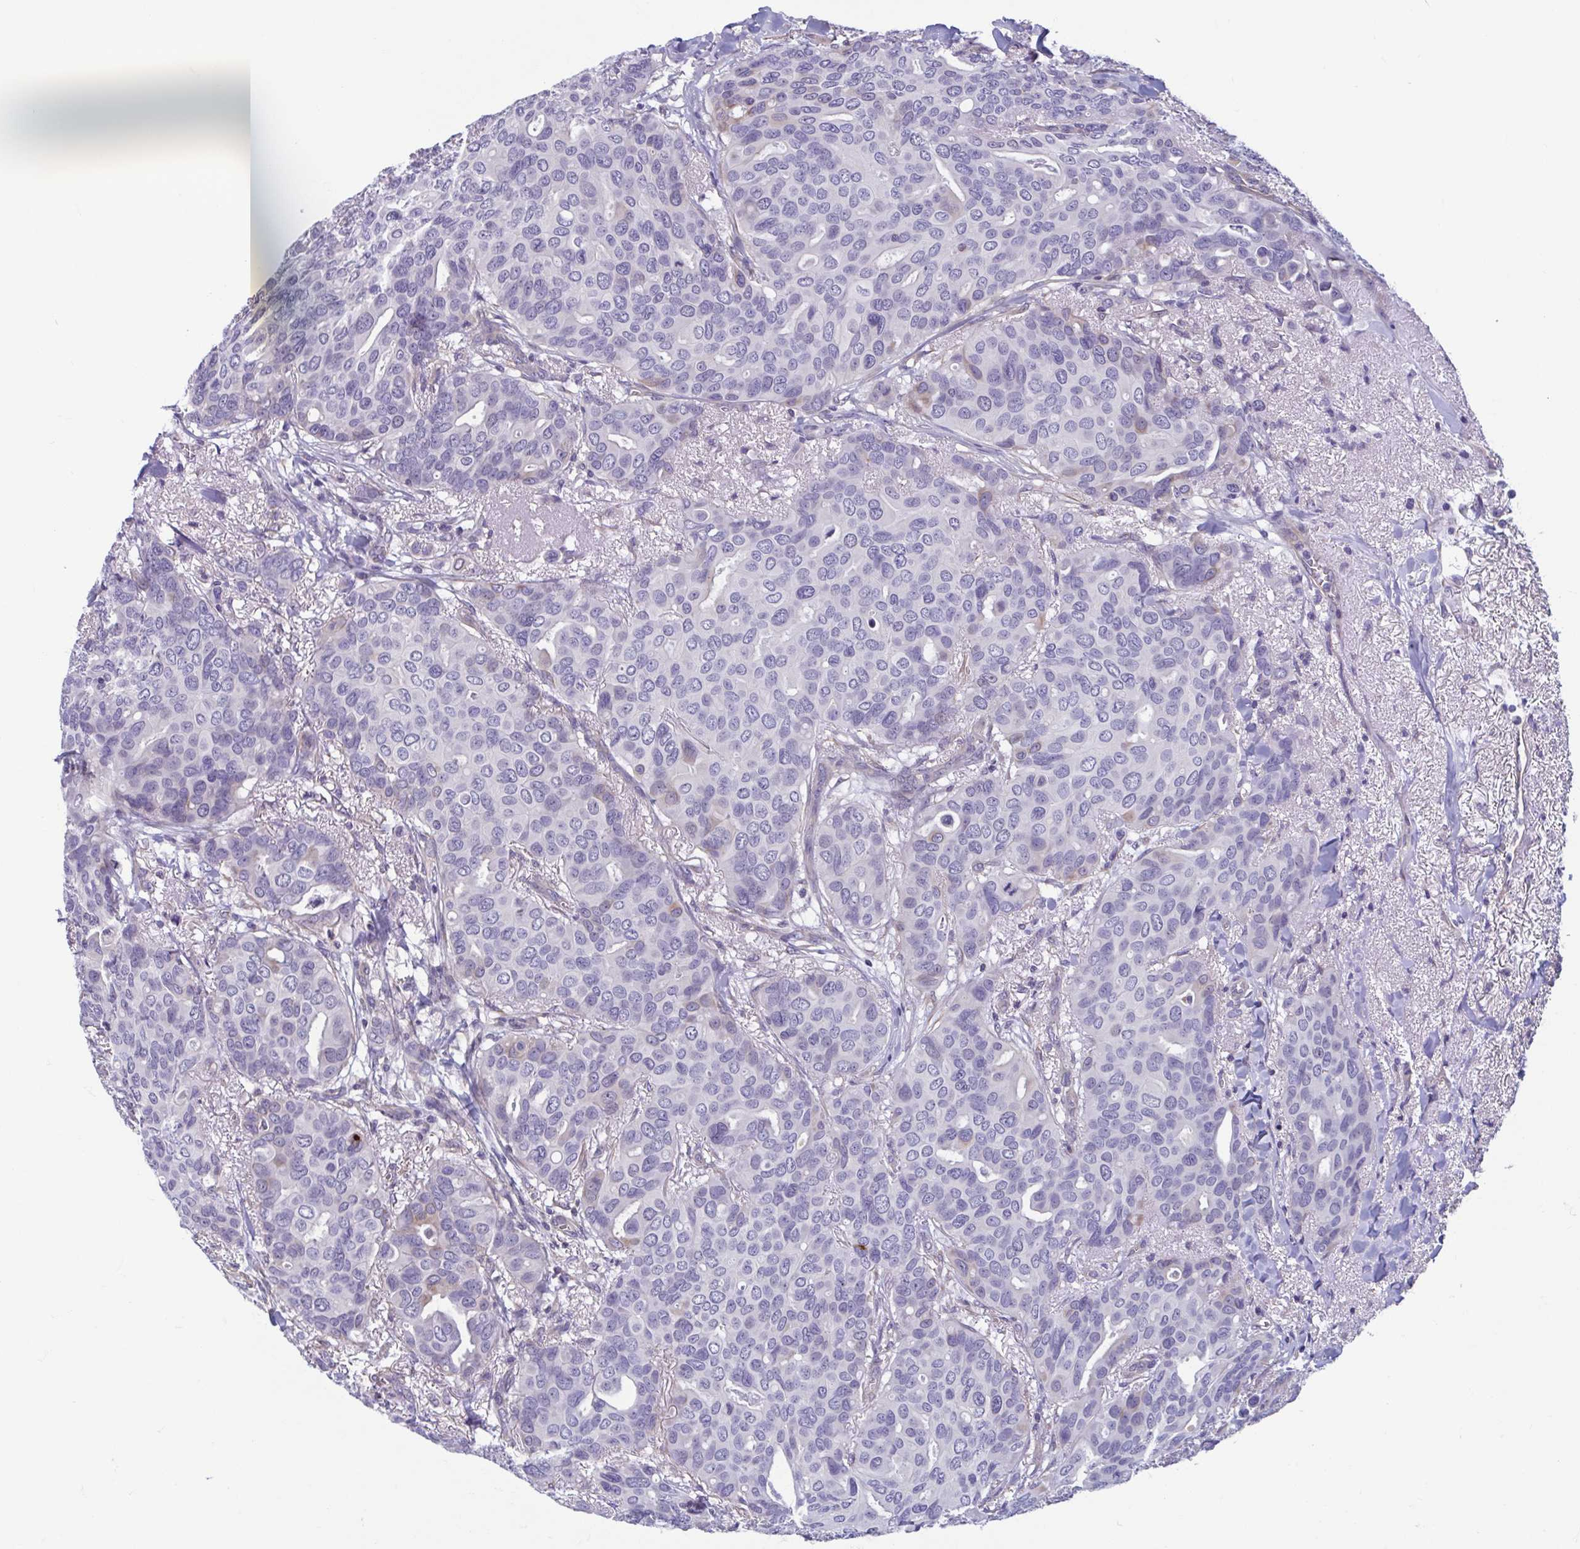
{"staining": {"intensity": "negative", "quantity": "none", "location": "none"}, "tissue": "breast cancer", "cell_type": "Tumor cells", "image_type": "cancer", "snomed": [{"axis": "morphology", "description": "Duct carcinoma"}, {"axis": "topography", "description": "Breast"}], "caption": "Histopathology image shows no protein staining in tumor cells of breast cancer (intraductal carcinoma) tissue. (DAB (3,3'-diaminobenzidine) immunohistochemistry visualized using brightfield microscopy, high magnification).", "gene": "MORC4", "patient": {"sex": "female", "age": 54}}